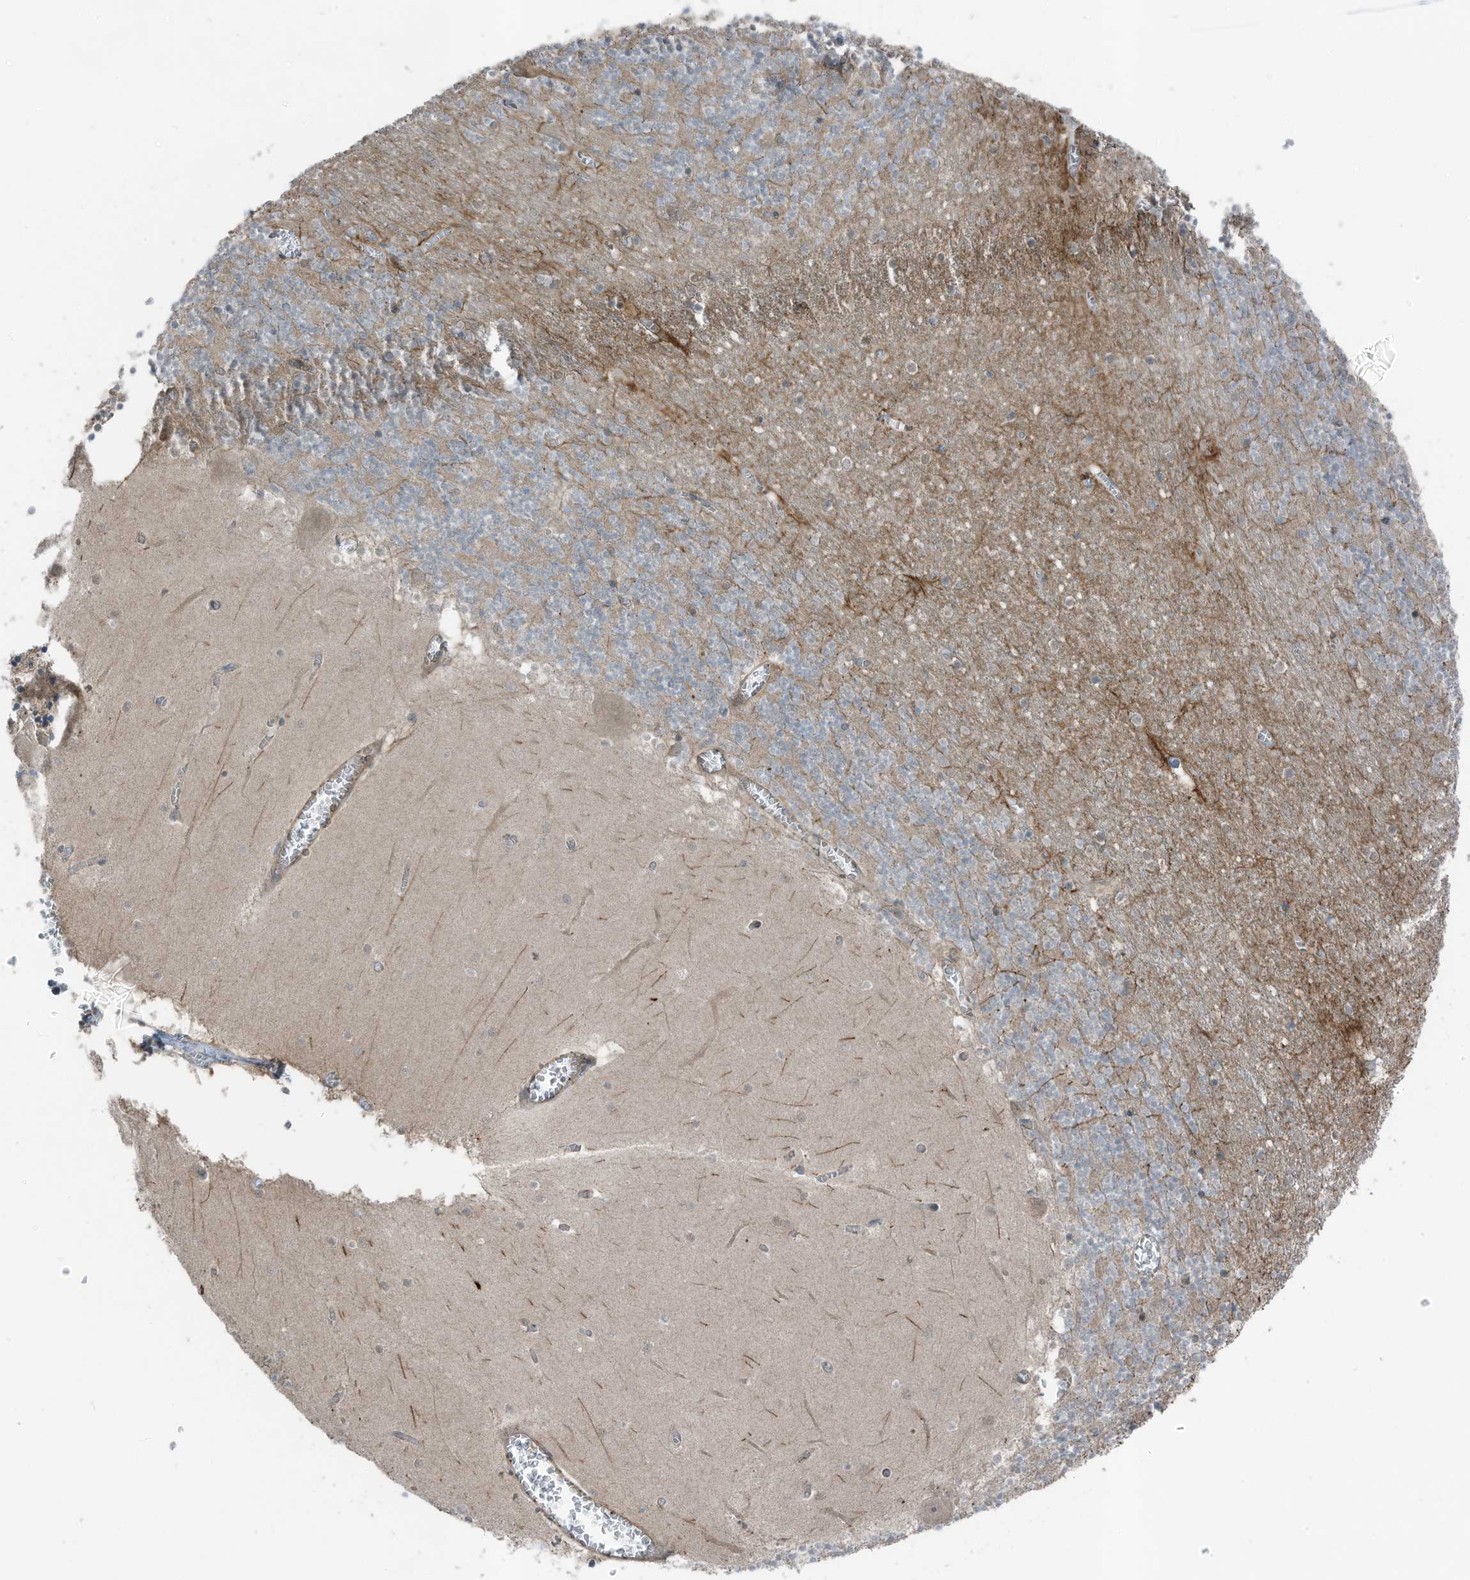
{"staining": {"intensity": "weak", "quantity": "<25%", "location": "cytoplasmic/membranous"}, "tissue": "cerebellum", "cell_type": "Cells in granular layer", "image_type": "normal", "snomed": [{"axis": "morphology", "description": "Normal tissue, NOS"}, {"axis": "topography", "description": "Cerebellum"}], "caption": "This is an immunohistochemistry (IHC) image of normal cerebellum. There is no expression in cells in granular layer.", "gene": "TXNDC9", "patient": {"sex": "female", "age": 28}}